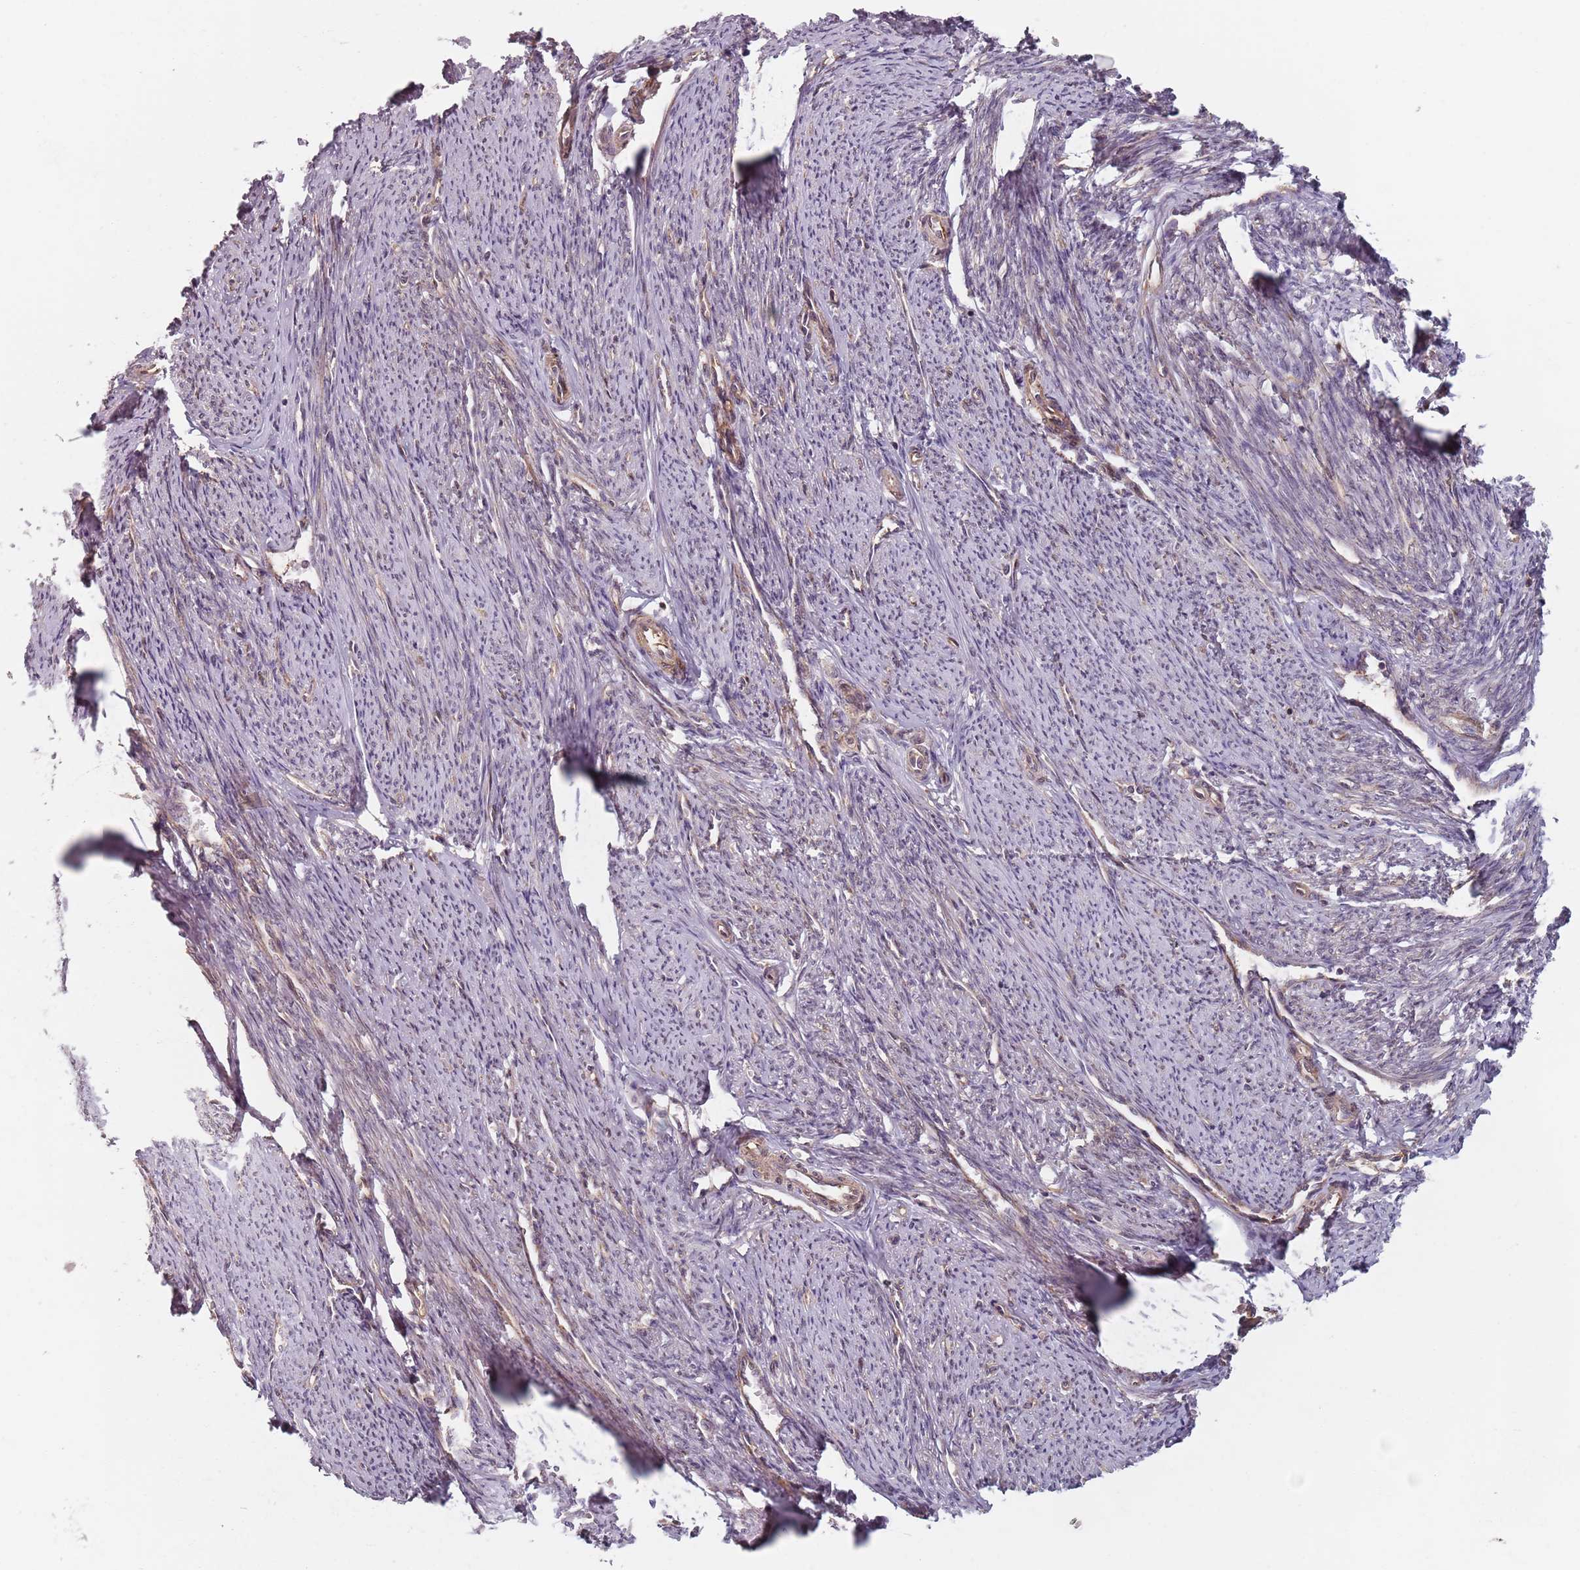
{"staining": {"intensity": "moderate", "quantity": "25%-75%", "location": "cytoplasmic/membranous"}, "tissue": "smooth muscle", "cell_type": "Smooth muscle cells", "image_type": "normal", "snomed": [{"axis": "morphology", "description": "Normal tissue, NOS"}, {"axis": "topography", "description": "Smooth muscle"}, {"axis": "topography", "description": "Uterus"}], "caption": "This image exhibits immunohistochemistry staining of unremarkable human smooth muscle, with medium moderate cytoplasmic/membranous expression in about 25%-75% of smooth muscle cells.", "gene": "NOTCH3", "patient": {"sex": "female", "age": 59}}